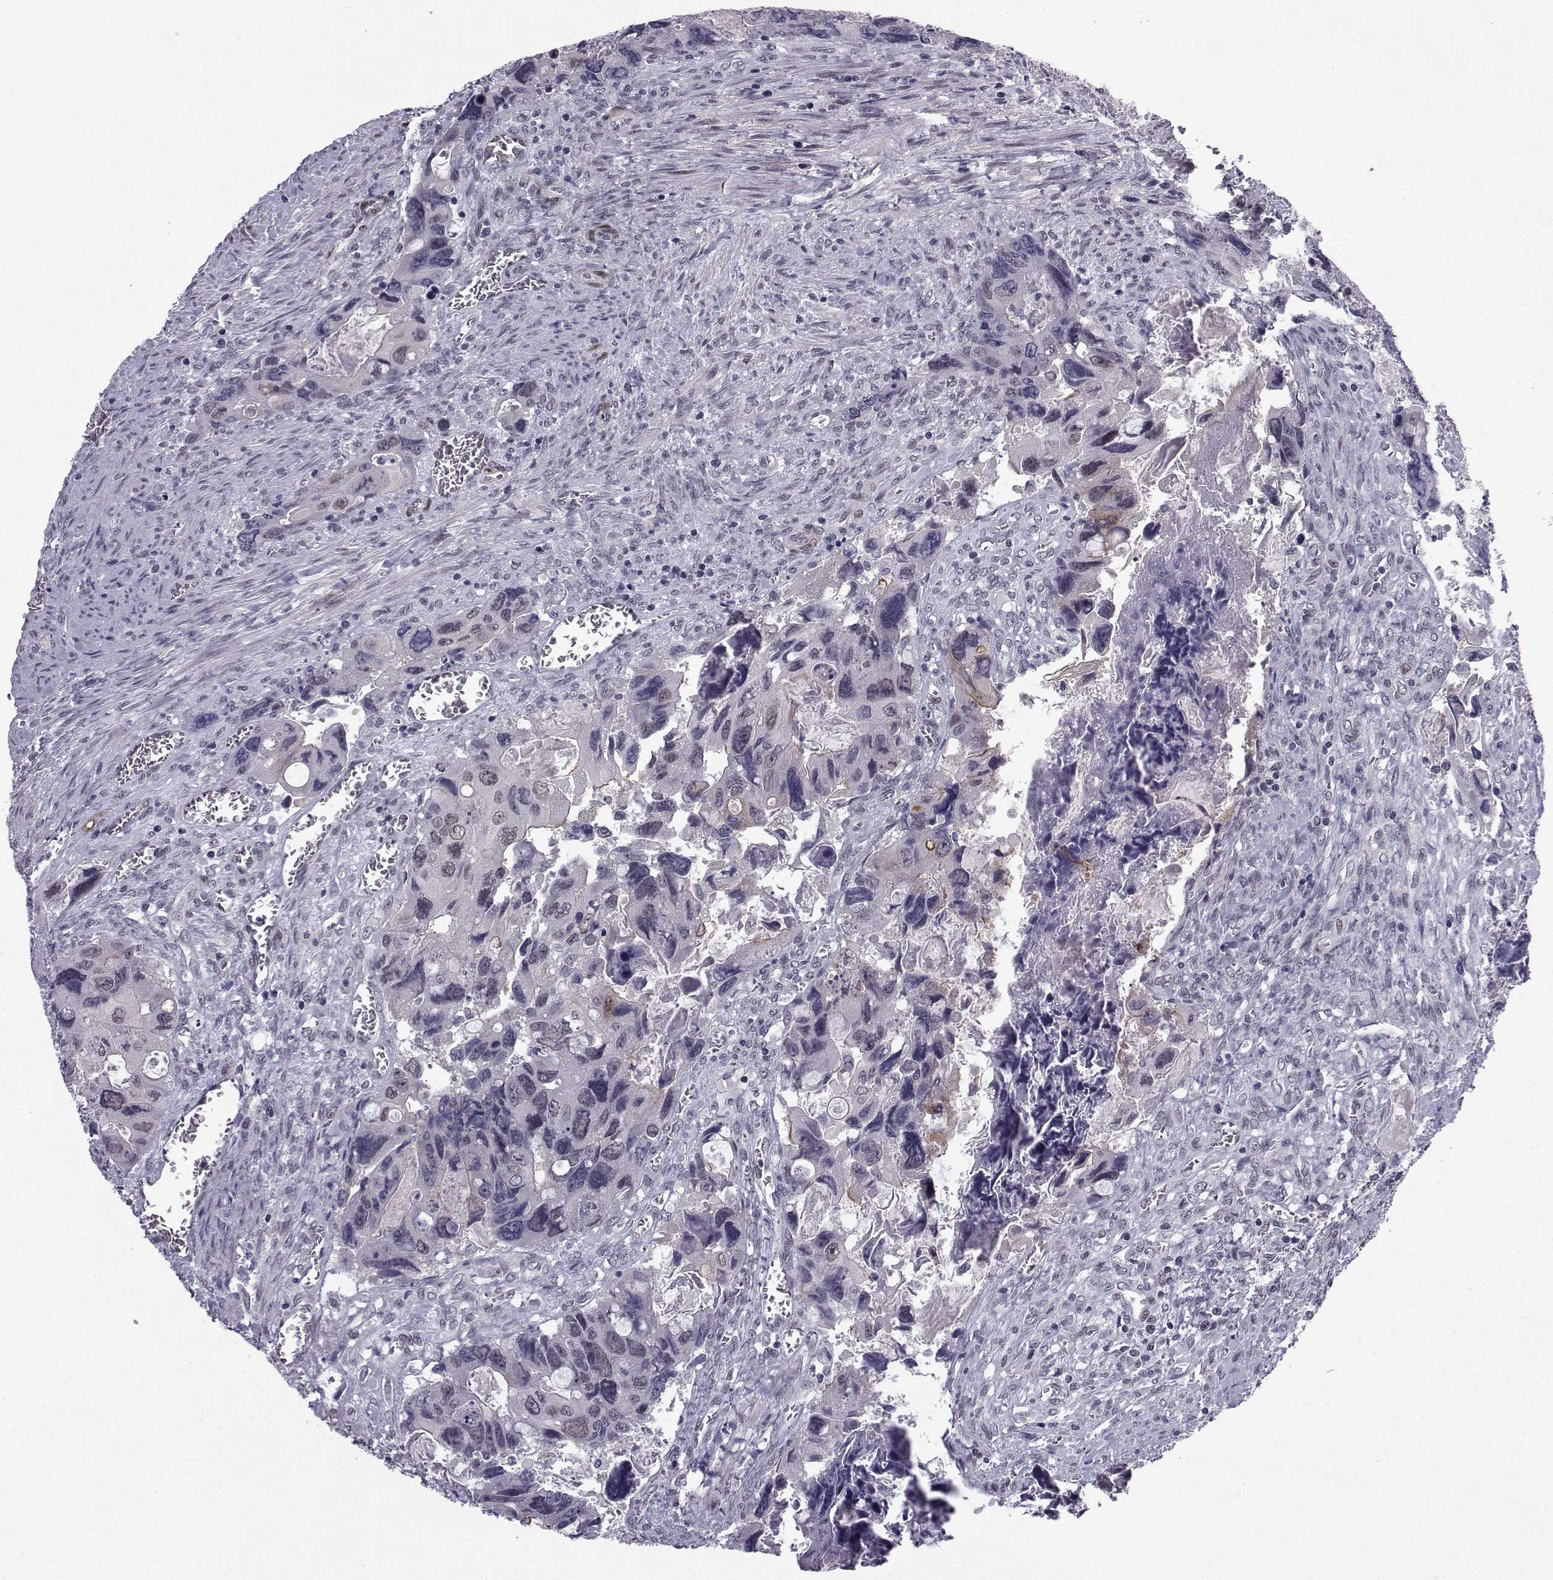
{"staining": {"intensity": "weak", "quantity": "<25%", "location": "nuclear"}, "tissue": "colorectal cancer", "cell_type": "Tumor cells", "image_type": "cancer", "snomed": [{"axis": "morphology", "description": "Adenocarcinoma, NOS"}, {"axis": "topography", "description": "Rectum"}], "caption": "Tumor cells are negative for brown protein staining in adenocarcinoma (colorectal).", "gene": "RBM24", "patient": {"sex": "male", "age": 62}}